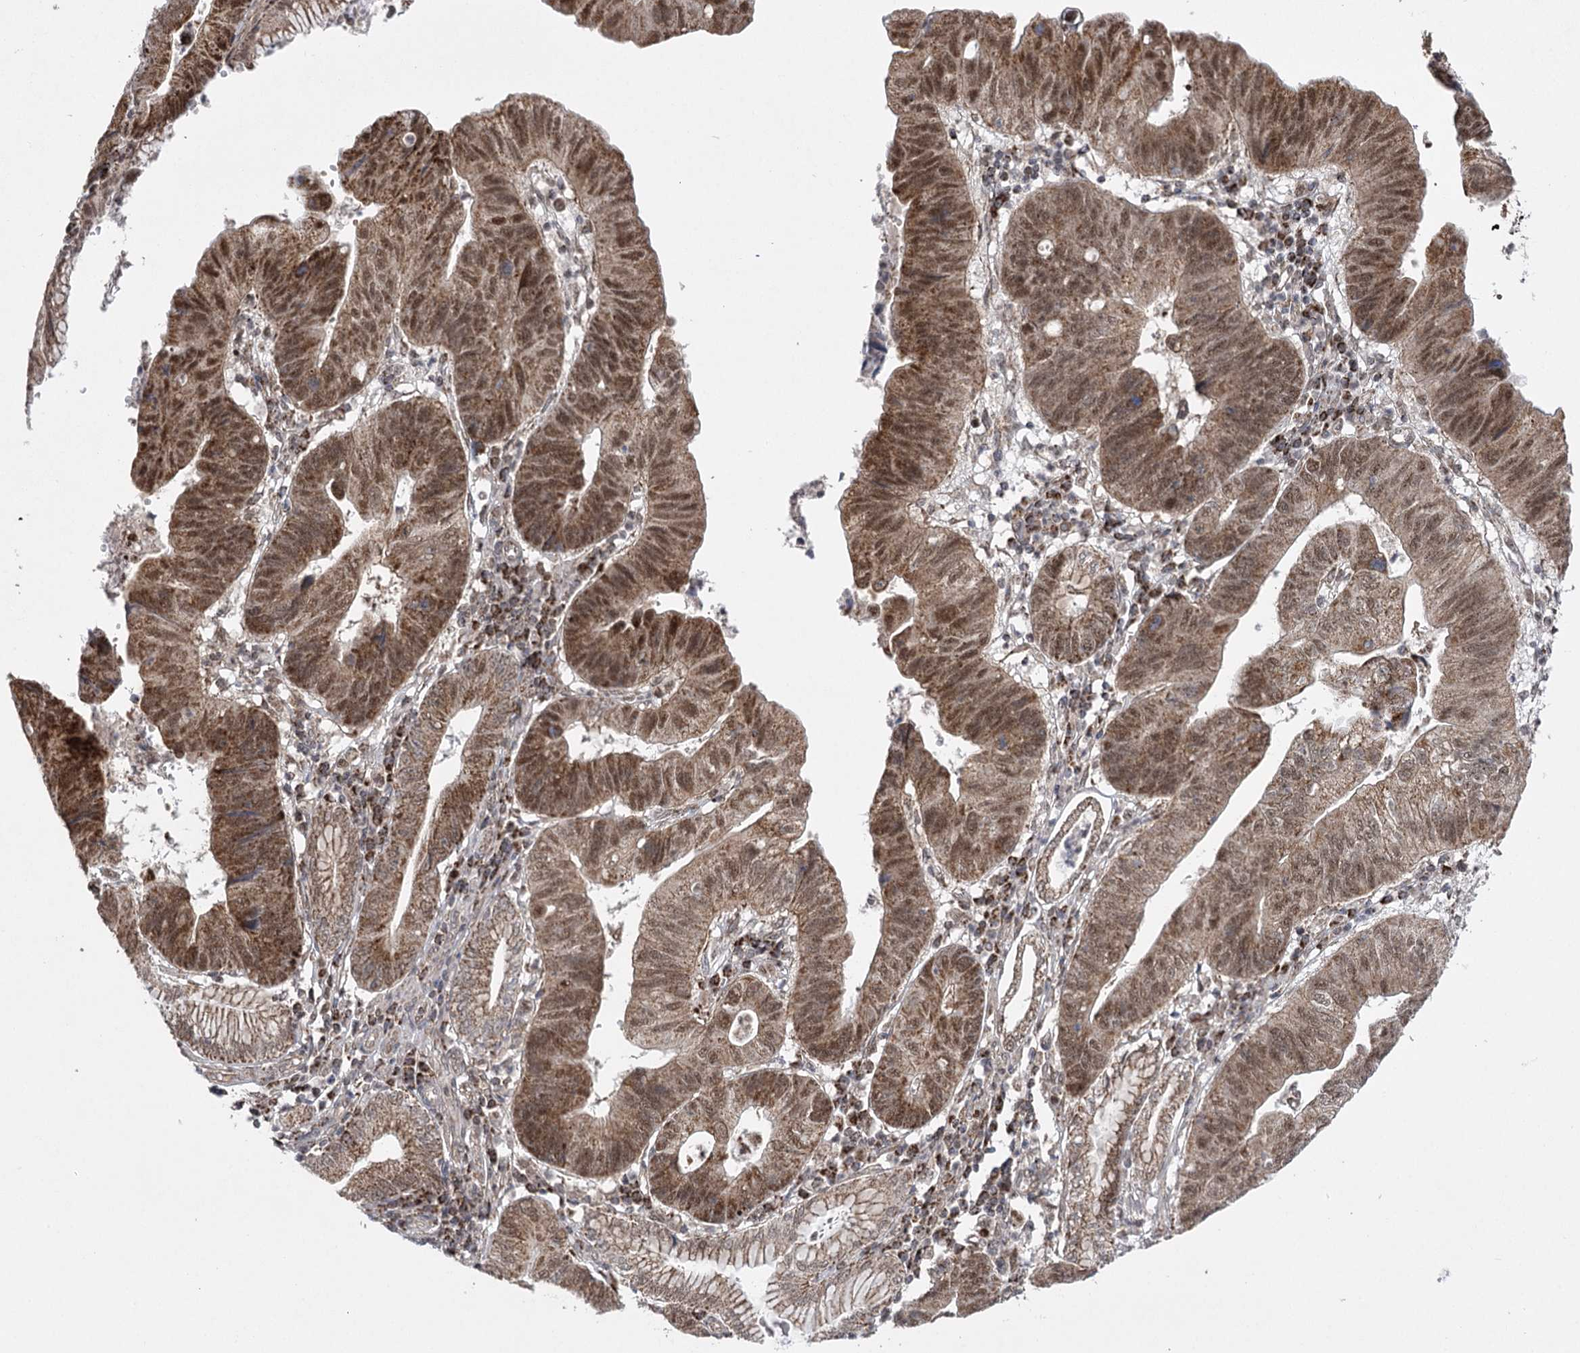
{"staining": {"intensity": "moderate", "quantity": ">75%", "location": "cytoplasmic/membranous,nuclear"}, "tissue": "stomach cancer", "cell_type": "Tumor cells", "image_type": "cancer", "snomed": [{"axis": "morphology", "description": "Adenocarcinoma, NOS"}, {"axis": "topography", "description": "Stomach"}], "caption": "Protein staining displays moderate cytoplasmic/membranous and nuclear positivity in about >75% of tumor cells in stomach cancer. The staining is performed using DAB (3,3'-diaminobenzidine) brown chromogen to label protein expression. The nuclei are counter-stained blue using hematoxylin.", "gene": "SLC4A1AP", "patient": {"sex": "male", "age": 59}}